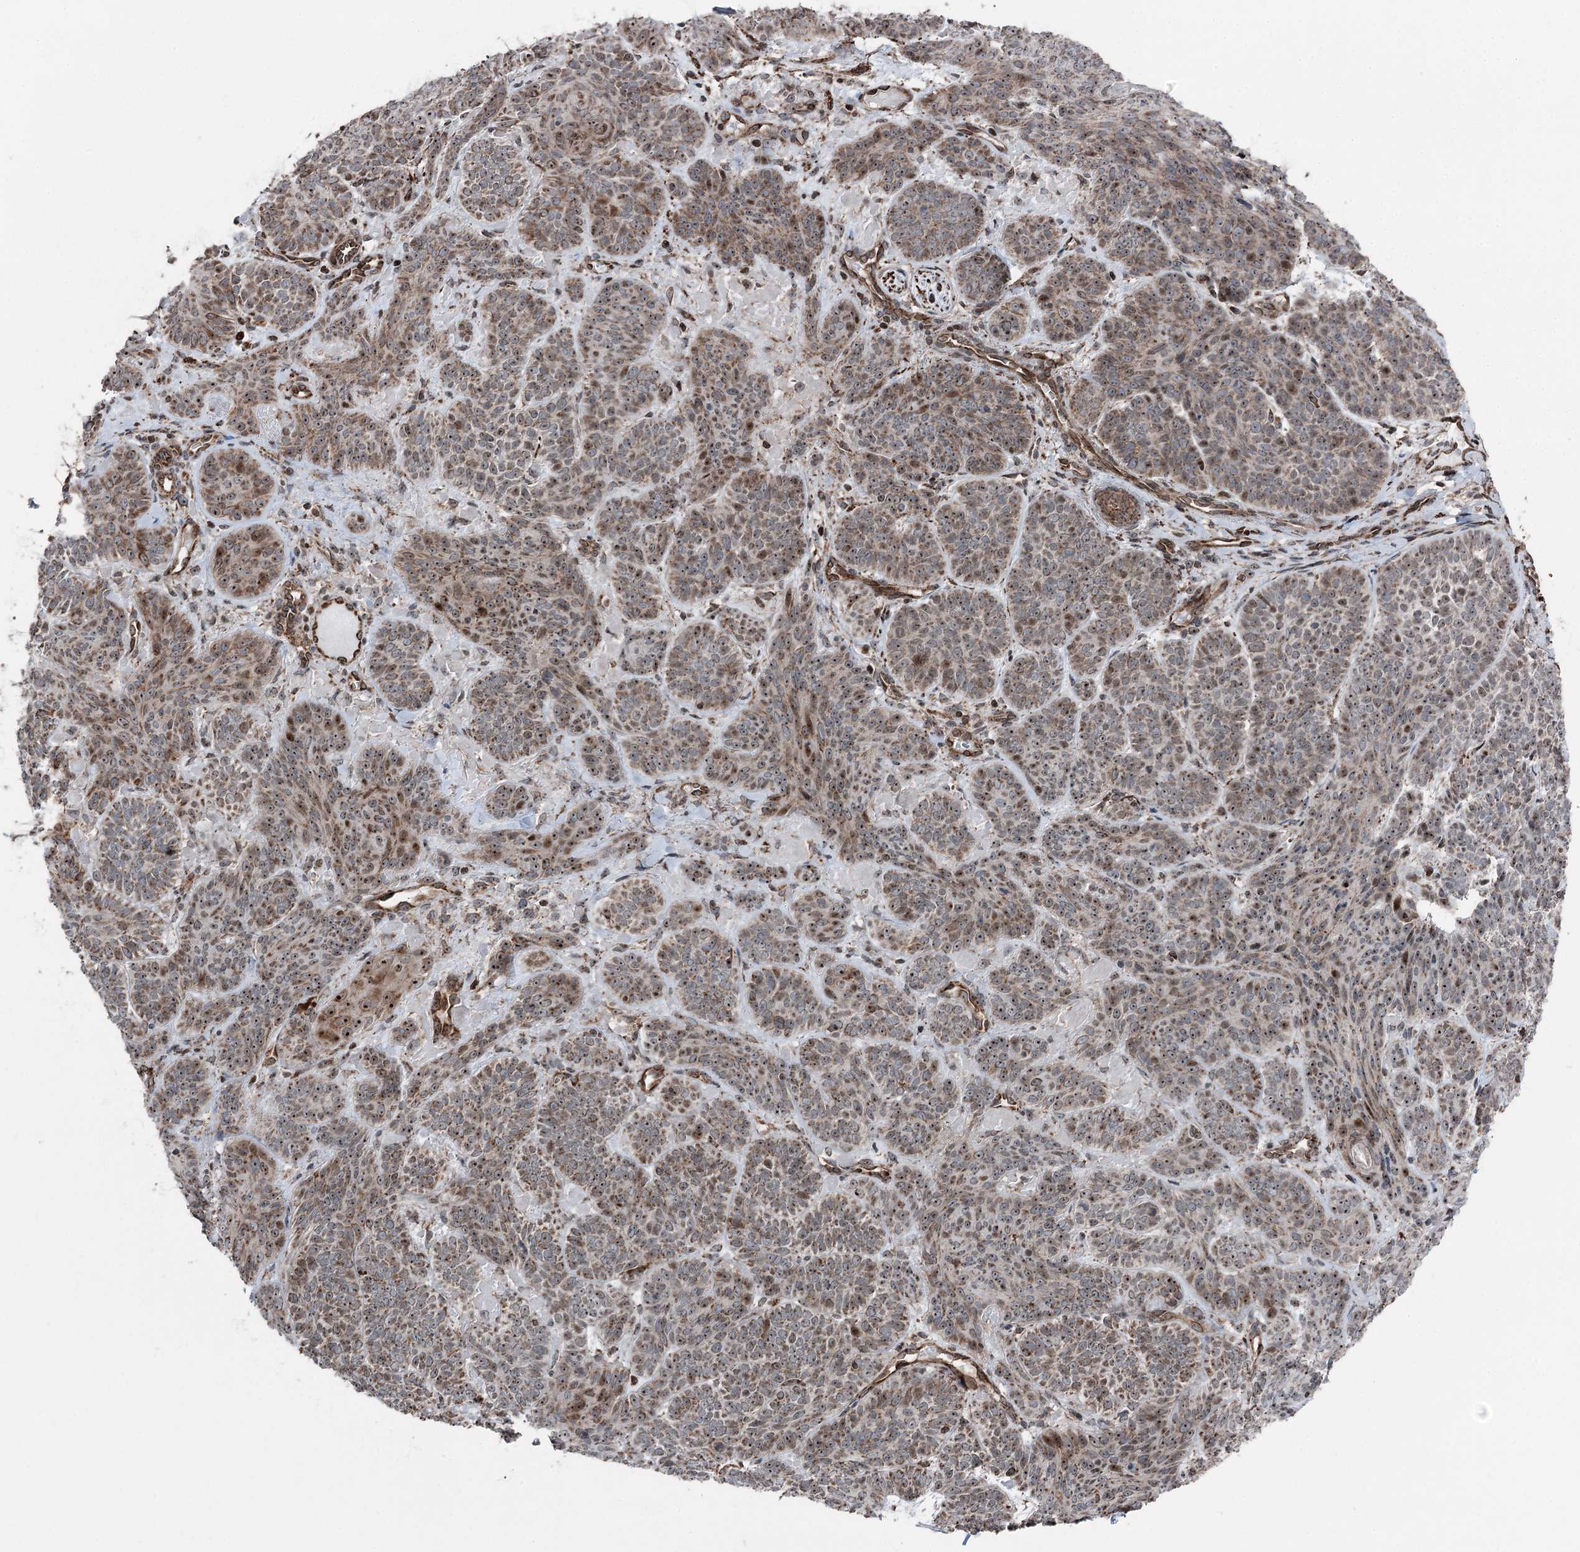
{"staining": {"intensity": "moderate", "quantity": ">75%", "location": "cytoplasmic/membranous,nuclear"}, "tissue": "skin cancer", "cell_type": "Tumor cells", "image_type": "cancer", "snomed": [{"axis": "morphology", "description": "Basal cell carcinoma"}, {"axis": "topography", "description": "Skin"}], "caption": "An image showing moderate cytoplasmic/membranous and nuclear expression in approximately >75% of tumor cells in basal cell carcinoma (skin), as visualized by brown immunohistochemical staining.", "gene": "STEEP1", "patient": {"sex": "male", "age": 85}}